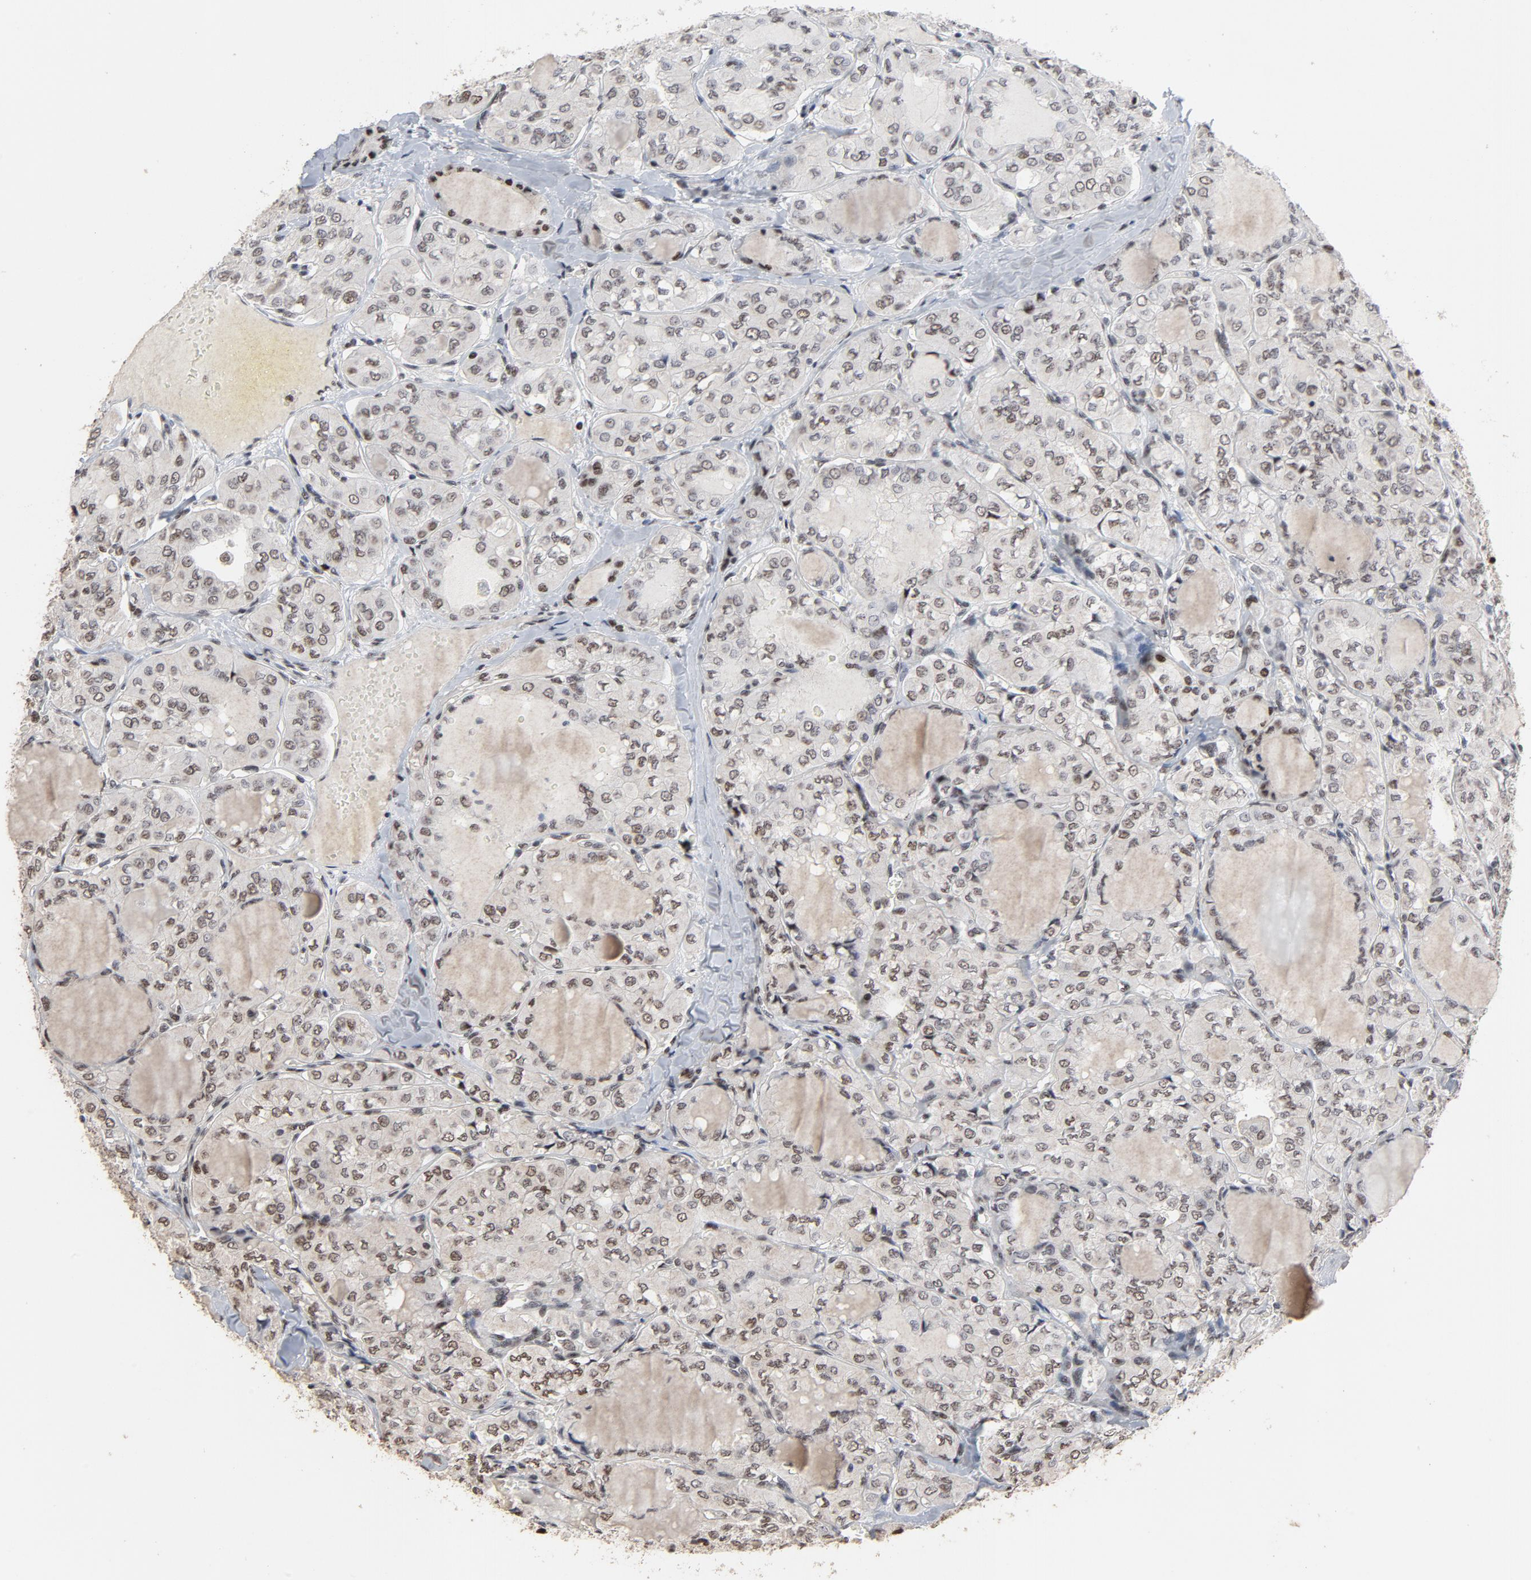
{"staining": {"intensity": "moderate", "quantity": ">75%", "location": "nuclear"}, "tissue": "thyroid cancer", "cell_type": "Tumor cells", "image_type": "cancer", "snomed": [{"axis": "morphology", "description": "Papillary adenocarcinoma, NOS"}, {"axis": "topography", "description": "Thyroid gland"}], "caption": "Immunohistochemical staining of papillary adenocarcinoma (thyroid) demonstrates medium levels of moderate nuclear expression in about >75% of tumor cells.", "gene": "TP53RK", "patient": {"sex": "male", "age": 20}}